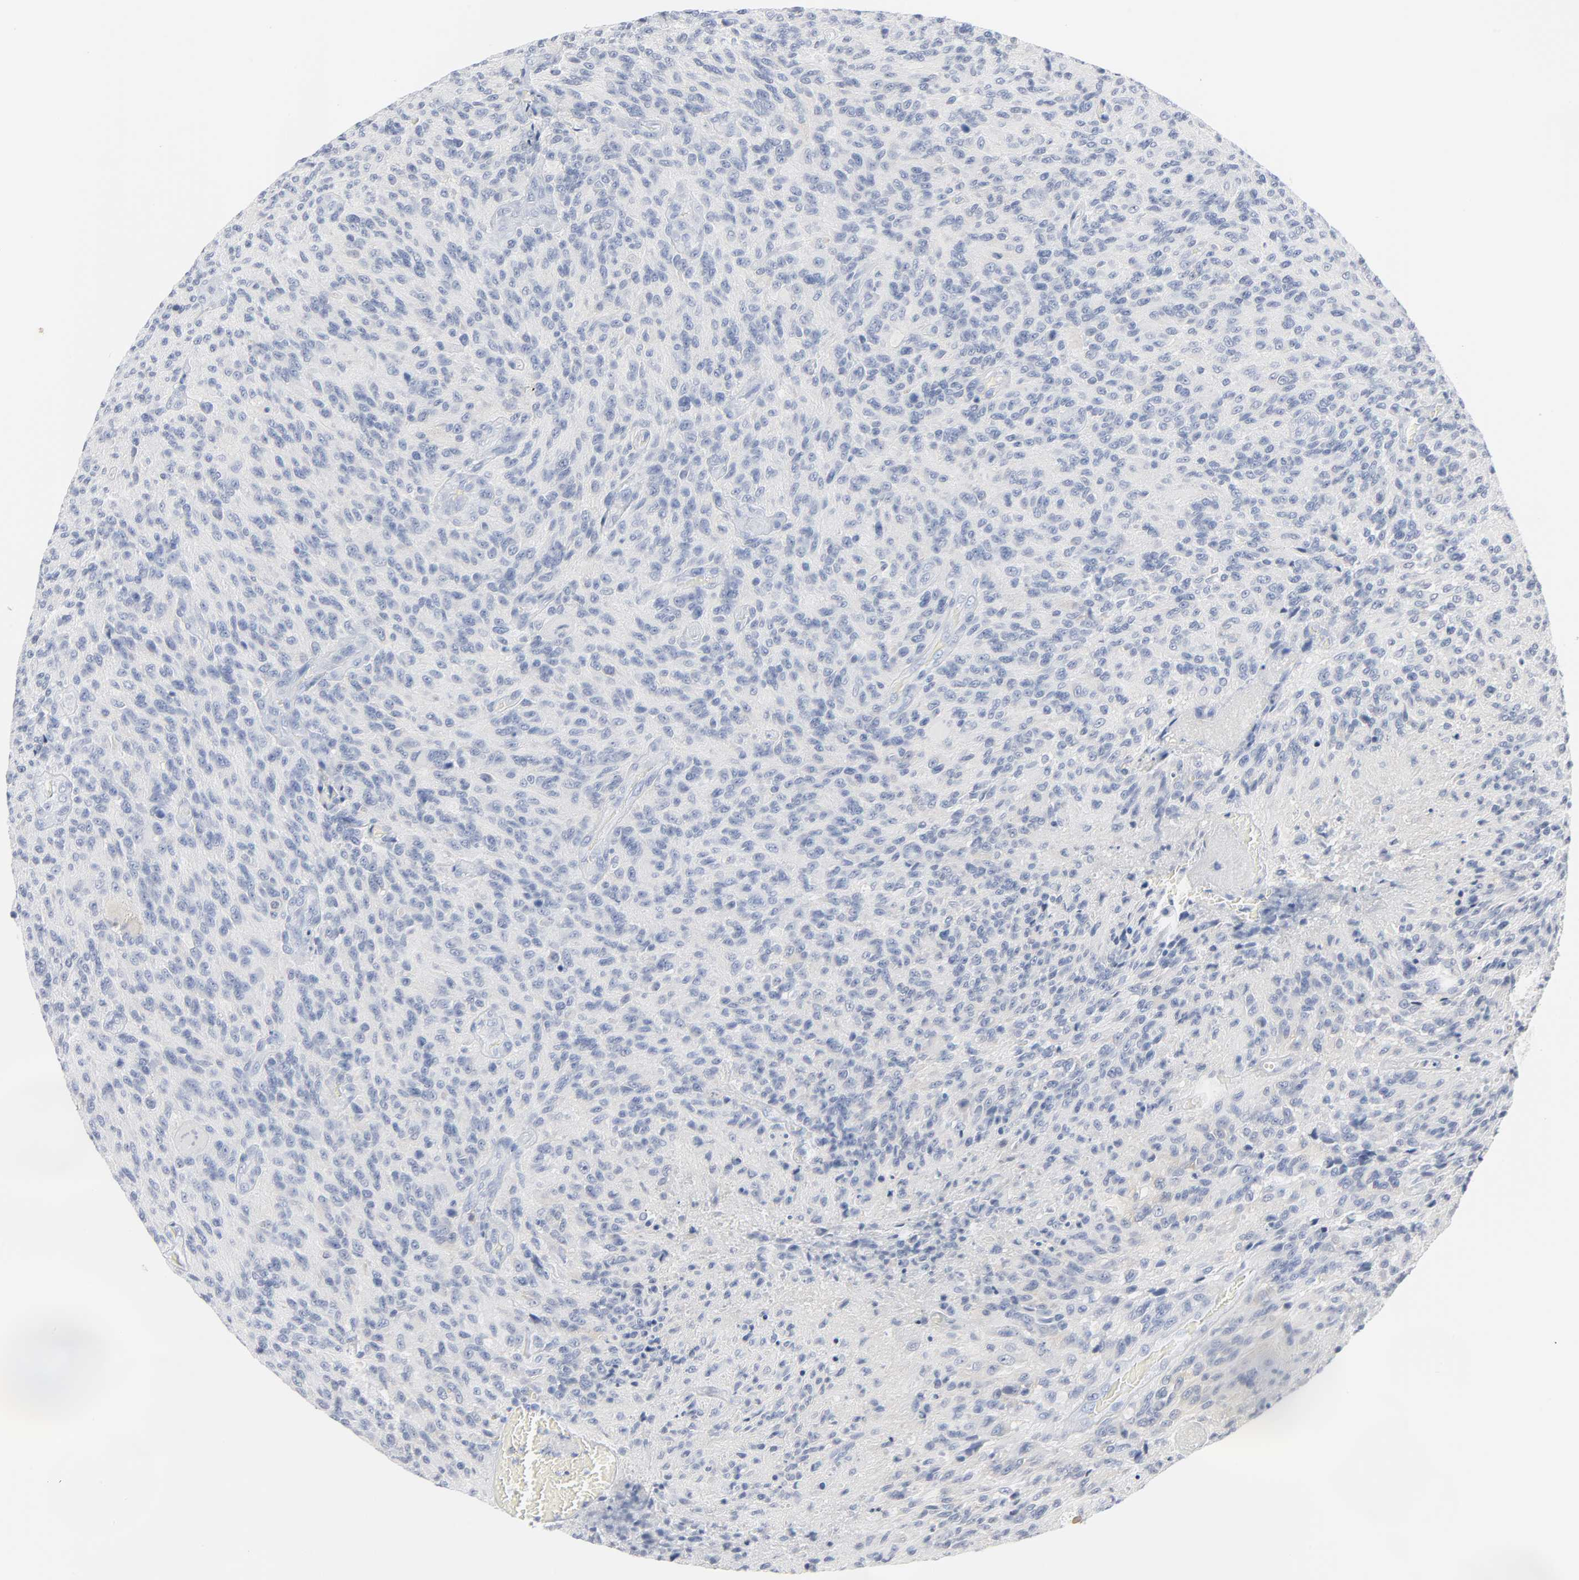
{"staining": {"intensity": "negative", "quantity": "none", "location": "none"}, "tissue": "glioma", "cell_type": "Tumor cells", "image_type": "cancer", "snomed": [{"axis": "morphology", "description": "Normal tissue, NOS"}, {"axis": "morphology", "description": "Glioma, malignant, High grade"}, {"axis": "topography", "description": "Cerebral cortex"}], "caption": "This is a histopathology image of IHC staining of high-grade glioma (malignant), which shows no expression in tumor cells.", "gene": "PTK2B", "patient": {"sex": "male", "age": 56}}